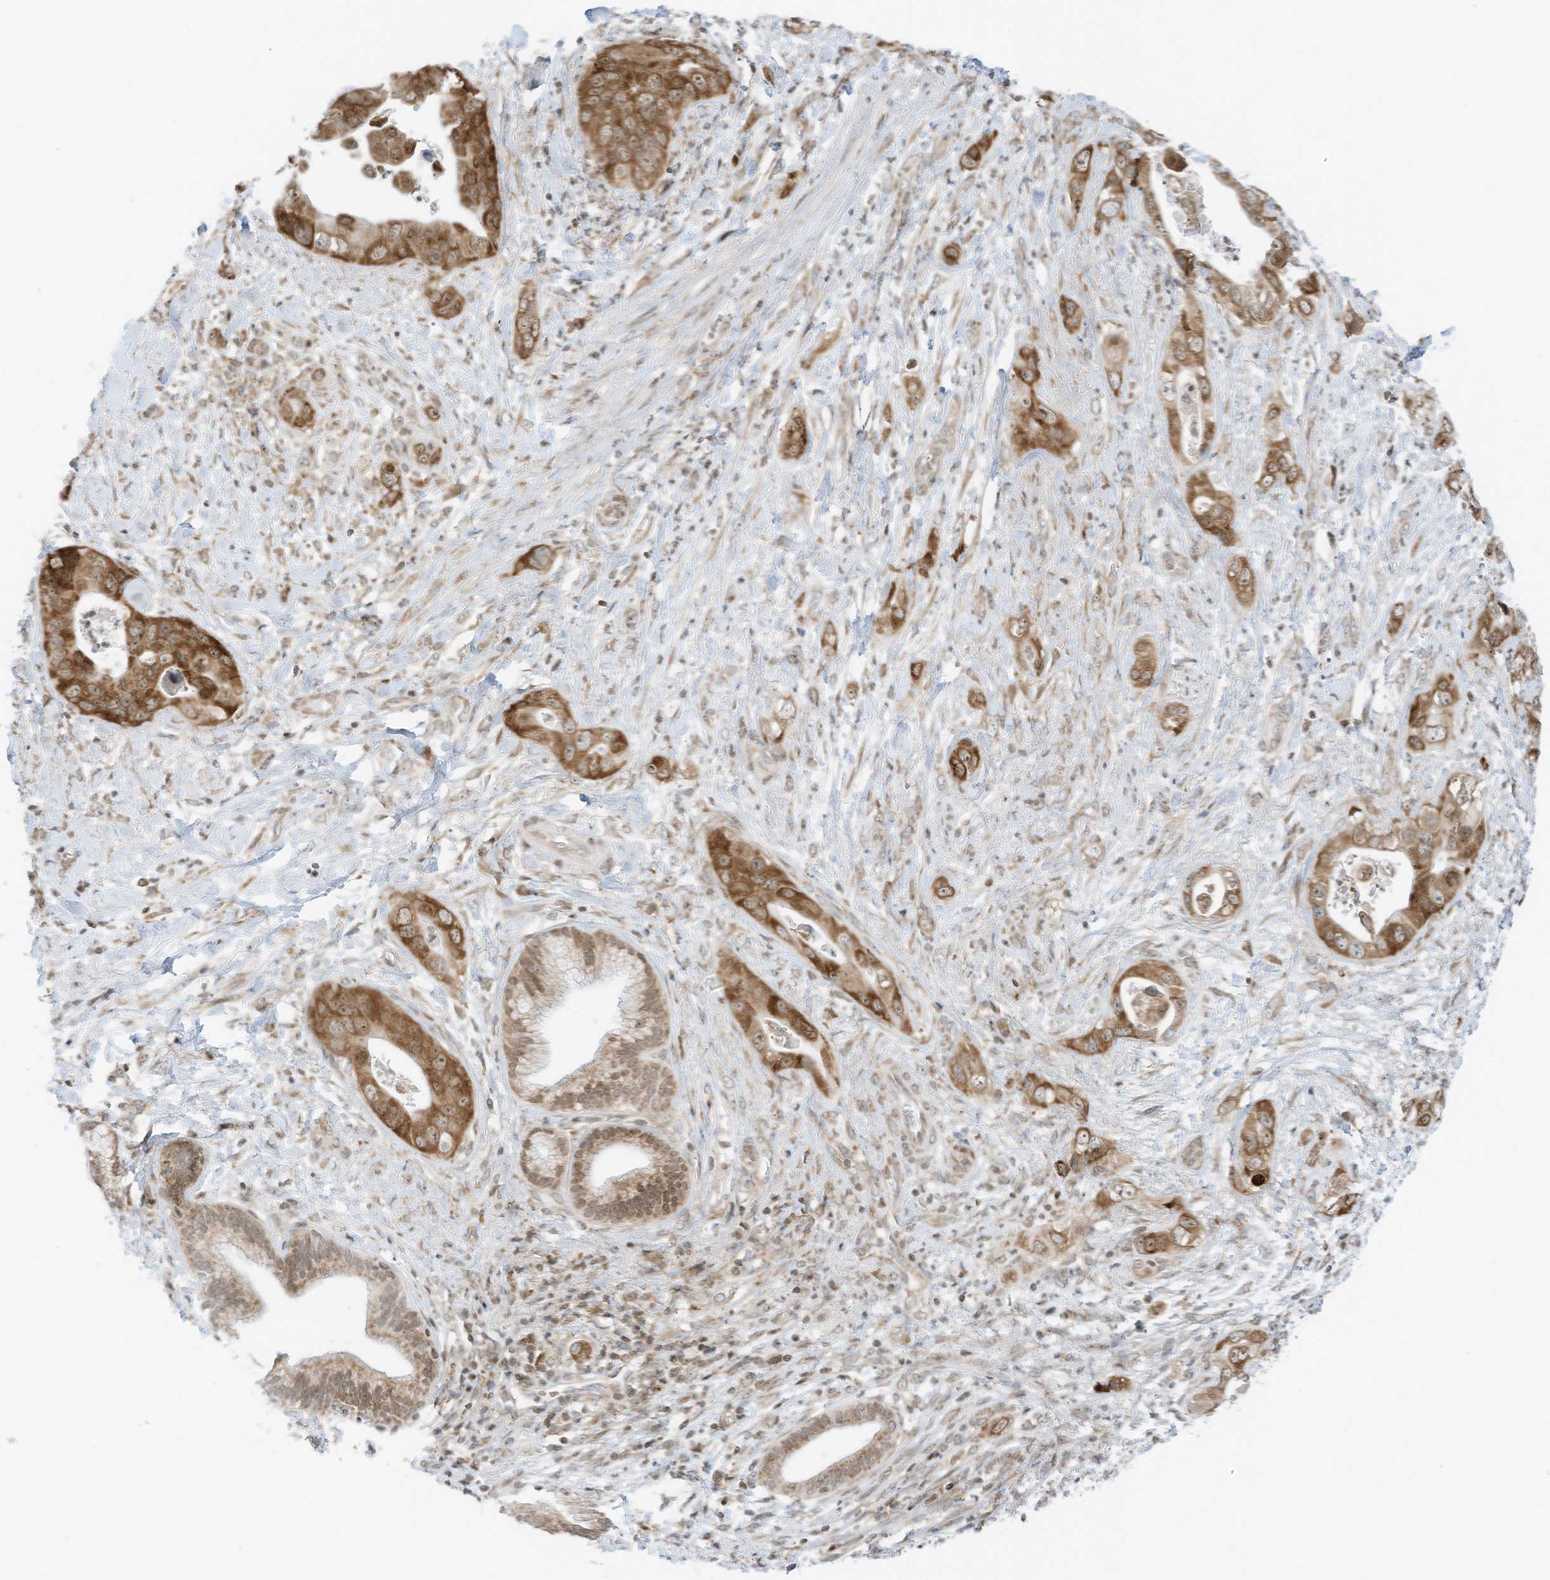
{"staining": {"intensity": "moderate", "quantity": ">75%", "location": "cytoplasmic/membranous,nuclear"}, "tissue": "pancreatic cancer", "cell_type": "Tumor cells", "image_type": "cancer", "snomed": [{"axis": "morphology", "description": "Adenocarcinoma, NOS"}, {"axis": "topography", "description": "Pancreas"}], "caption": "A brown stain highlights moderate cytoplasmic/membranous and nuclear positivity of a protein in human pancreatic cancer tumor cells. (DAB (3,3'-diaminobenzidine) = brown stain, brightfield microscopy at high magnification).", "gene": "EDF1", "patient": {"sex": "female", "age": 78}}